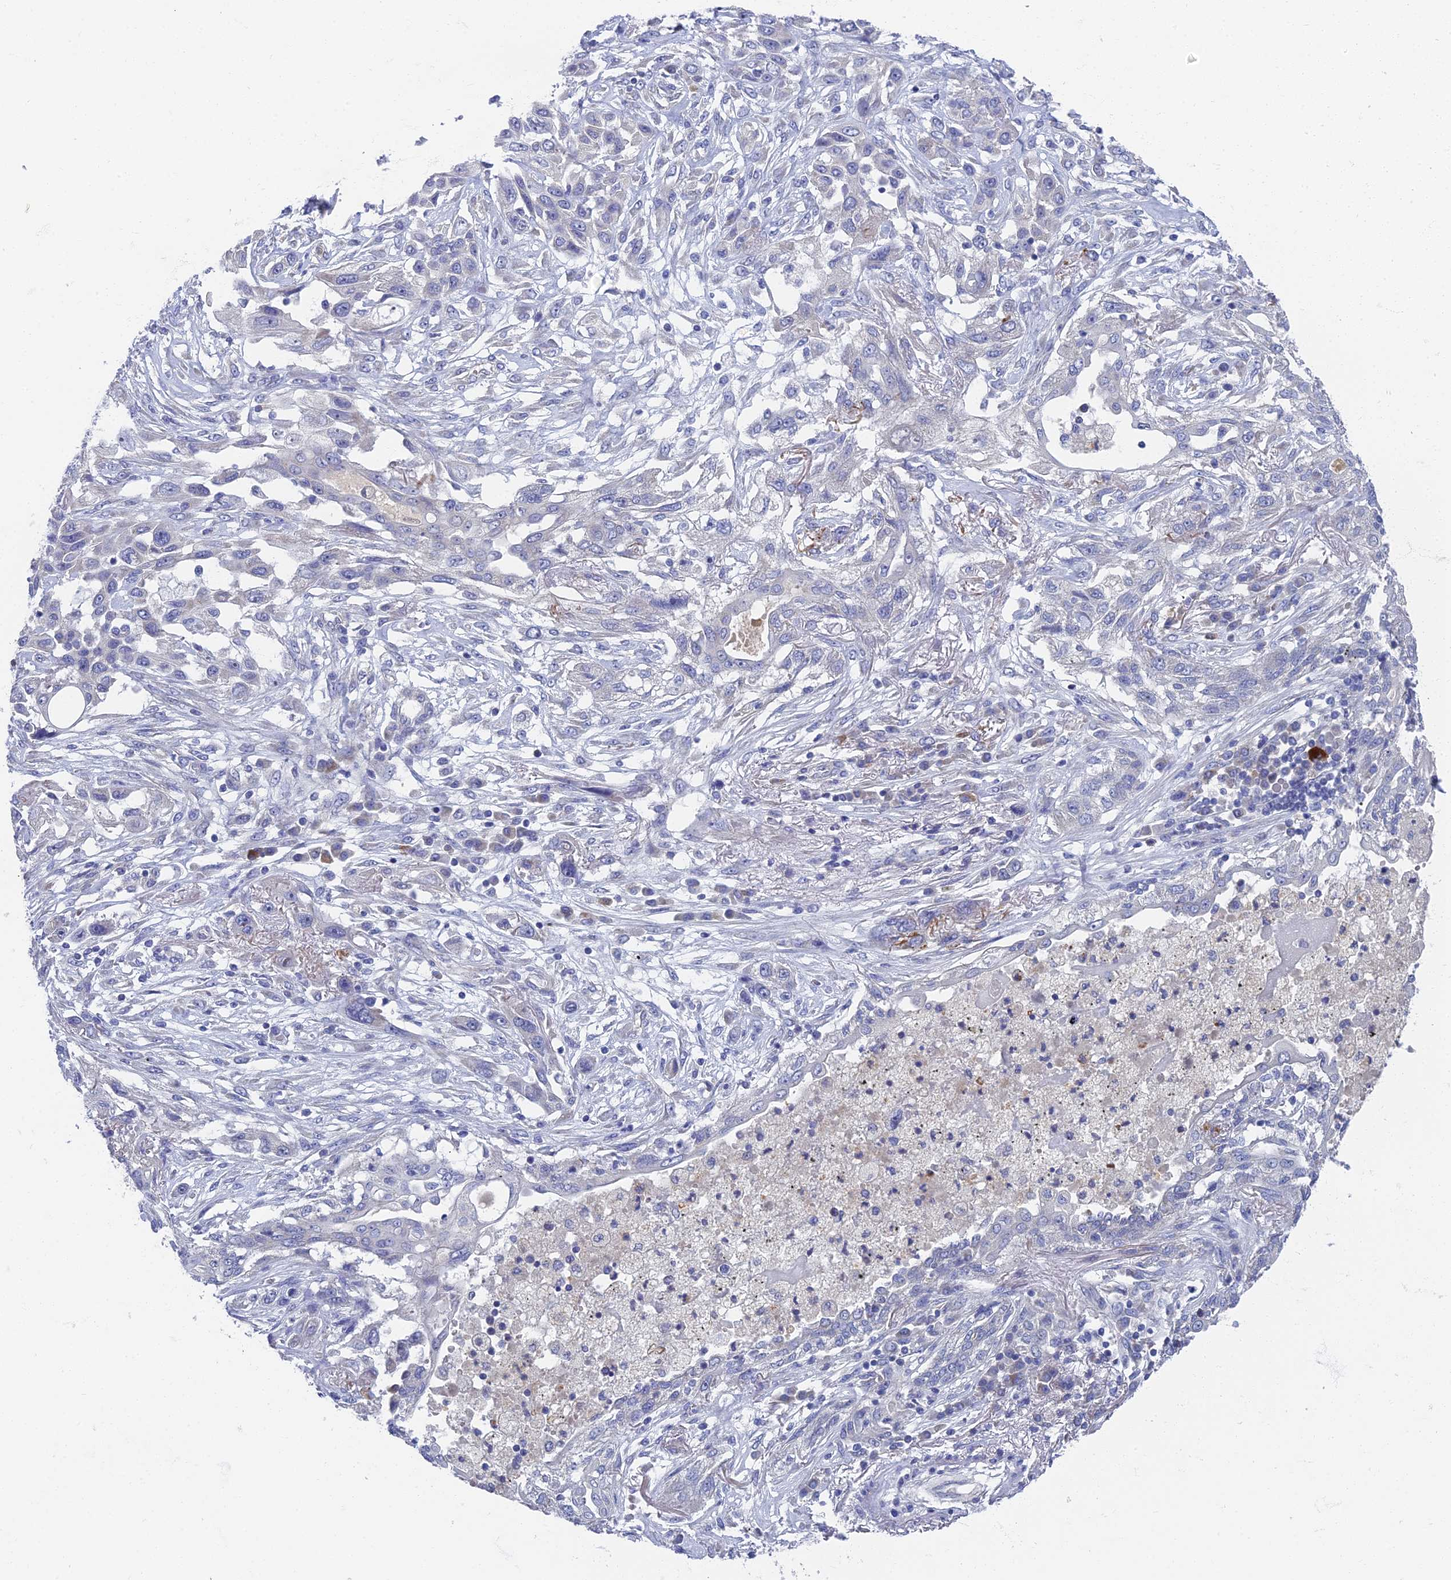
{"staining": {"intensity": "negative", "quantity": "none", "location": "none"}, "tissue": "lung cancer", "cell_type": "Tumor cells", "image_type": "cancer", "snomed": [{"axis": "morphology", "description": "Squamous cell carcinoma, NOS"}, {"axis": "topography", "description": "Lung"}], "caption": "Micrograph shows no significant protein expression in tumor cells of lung cancer.", "gene": "SPIN4", "patient": {"sex": "female", "age": 70}}